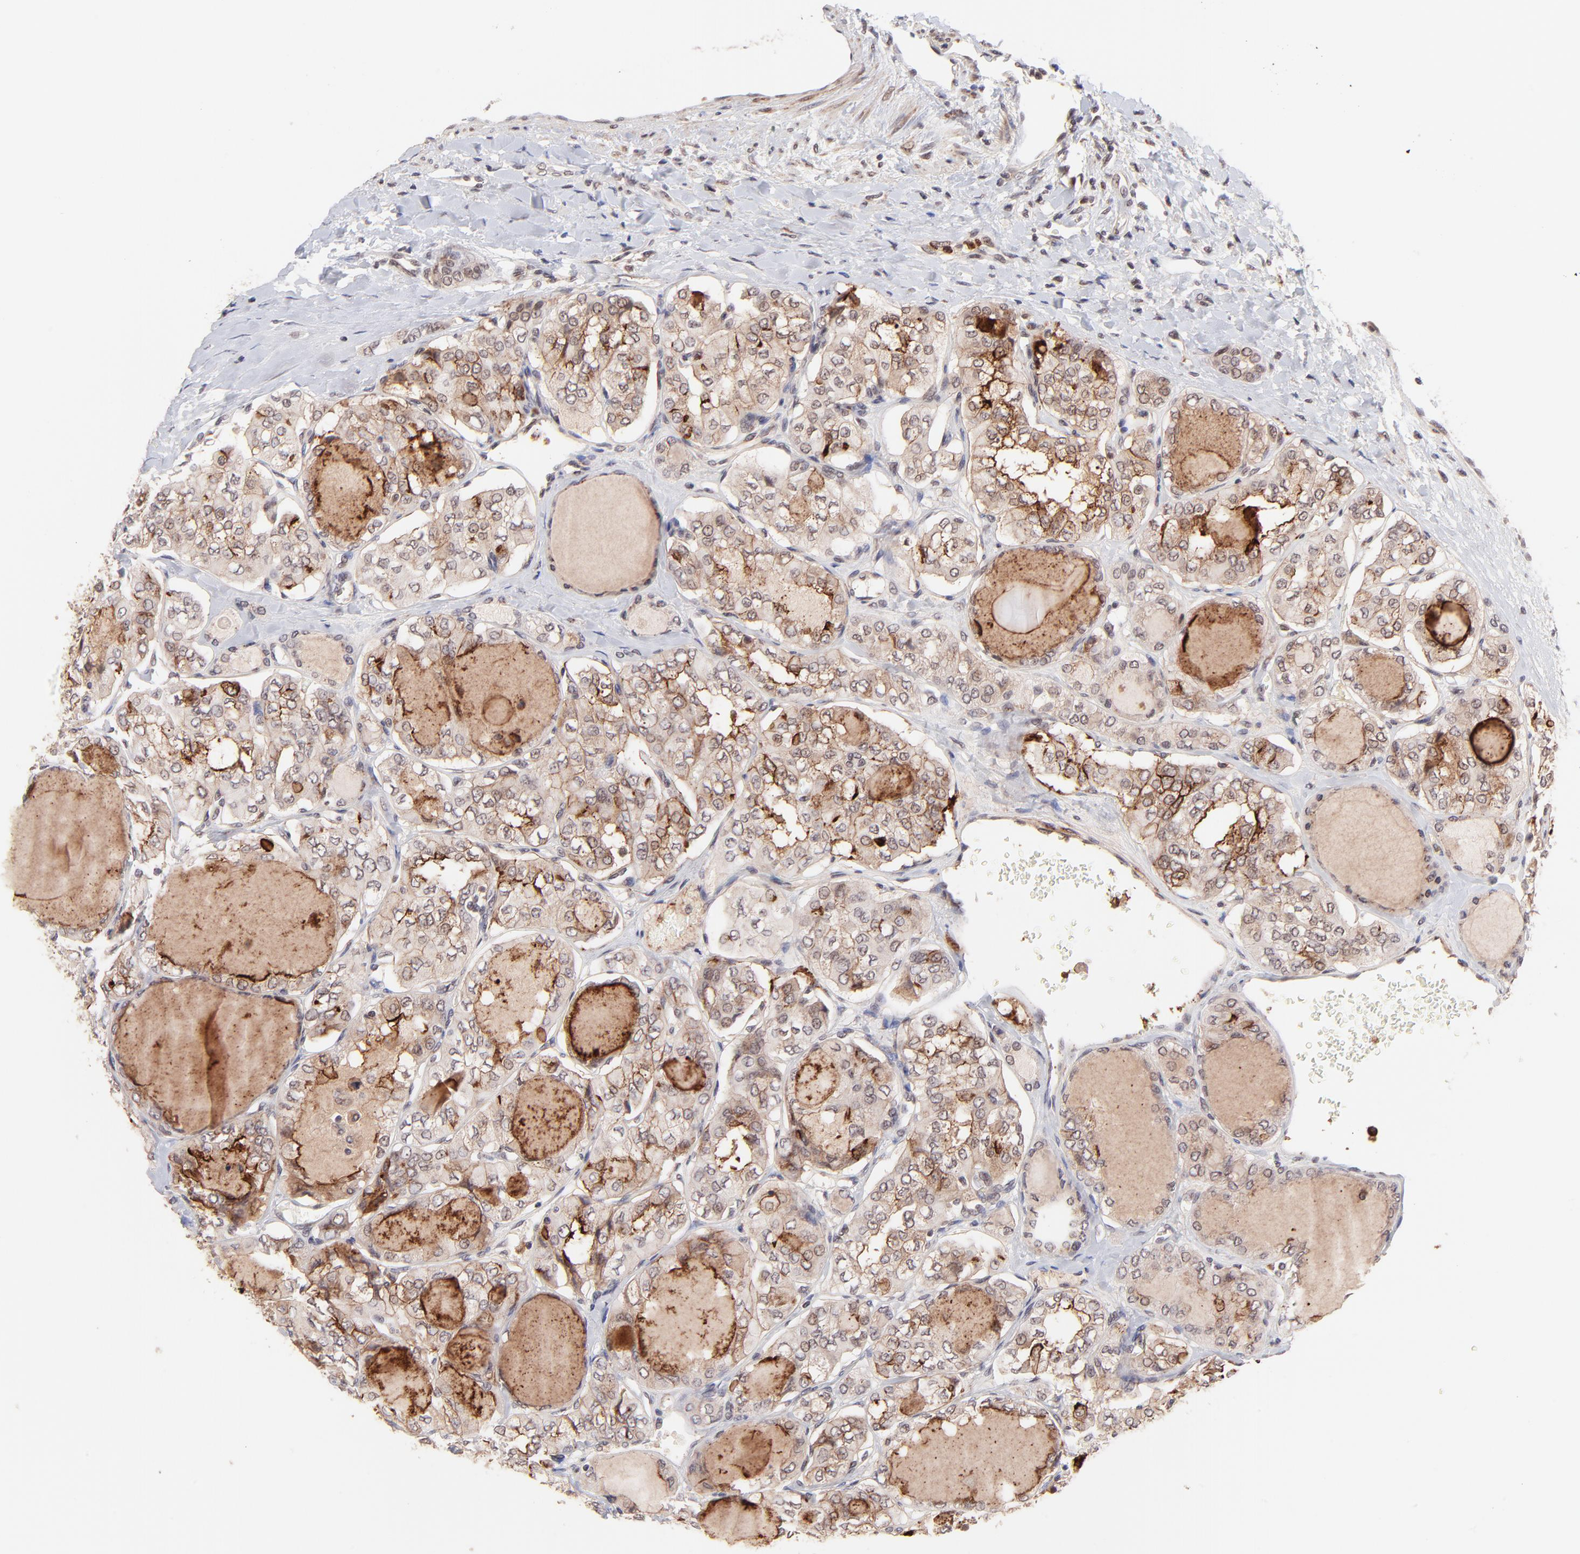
{"staining": {"intensity": "weak", "quantity": ">75%", "location": "cytoplasmic/membranous"}, "tissue": "thyroid cancer", "cell_type": "Tumor cells", "image_type": "cancer", "snomed": [{"axis": "morphology", "description": "Papillary adenocarcinoma, NOS"}, {"axis": "topography", "description": "Thyroid gland"}], "caption": "Weak cytoplasmic/membranous protein expression is identified in approximately >75% of tumor cells in thyroid cancer (papillary adenocarcinoma). The staining was performed using DAB (3,3'-diaminobenzidine) to visualize the protein expression in brown, while the nuclei were stained in blue with hematoxylin (Magnification: 20x).", "gene": "MED12", "patient": {"sex": "male", "age": 20}}